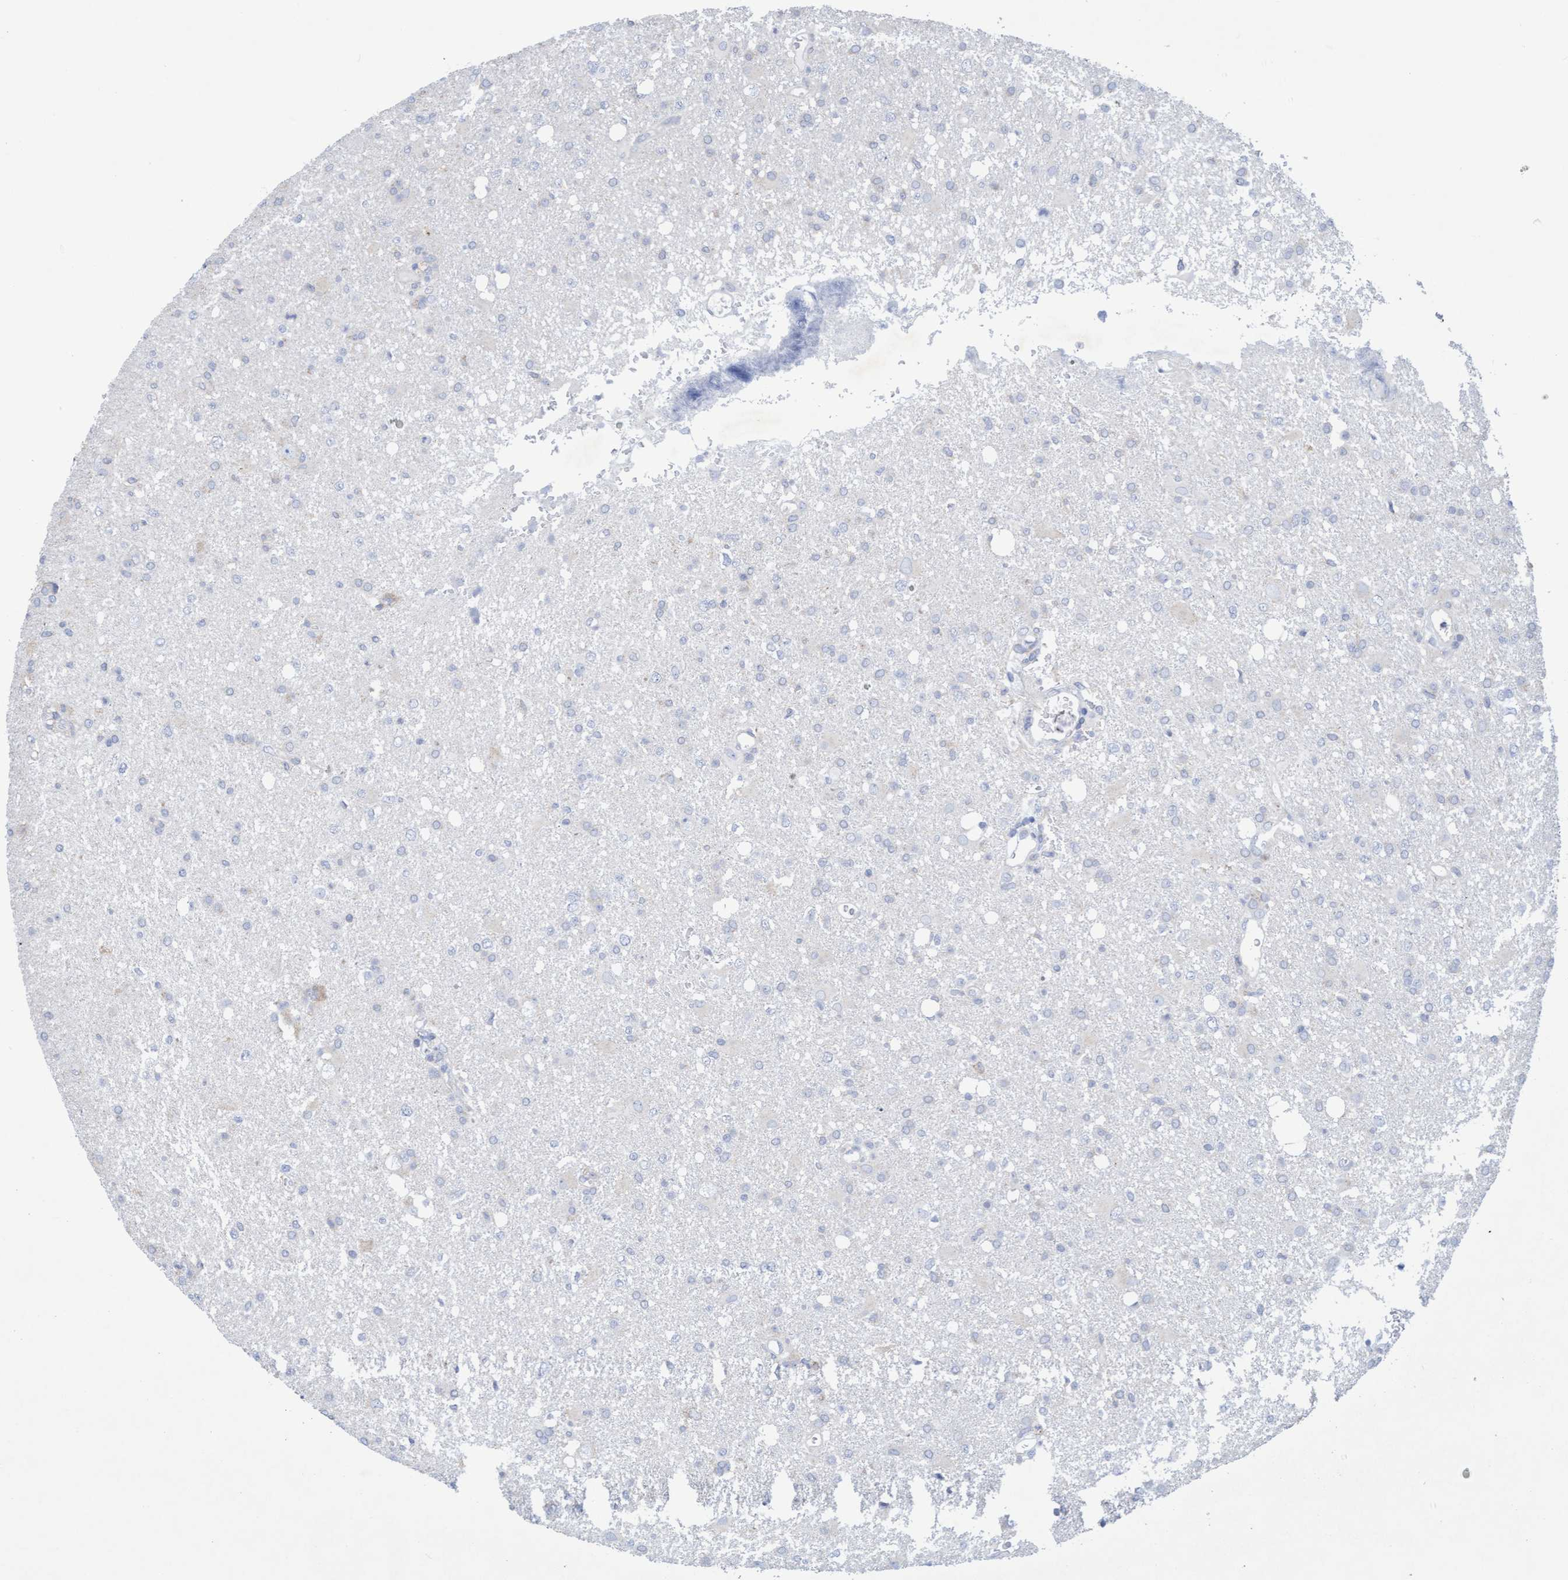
{"staining": {"intensity": "negative", "quantity": "none", "location": "none"}, "tissue": "glioma", "cell_type": "Tumor cells", "image_type": "cancer", "snomed": [{"axis": "morphology", "description": "Glioma, malignant, High grade"}, {"axis": "topography", "description": "Brain"}], "caption": "IHC histopathology image of neoplastic tissue: malignant high-grade glioma stained with DAB demonstrates no significant protein positivity in tumor cells.", "gene": "SLC28A3", "patient": {"sex": "female", "age": 57}}